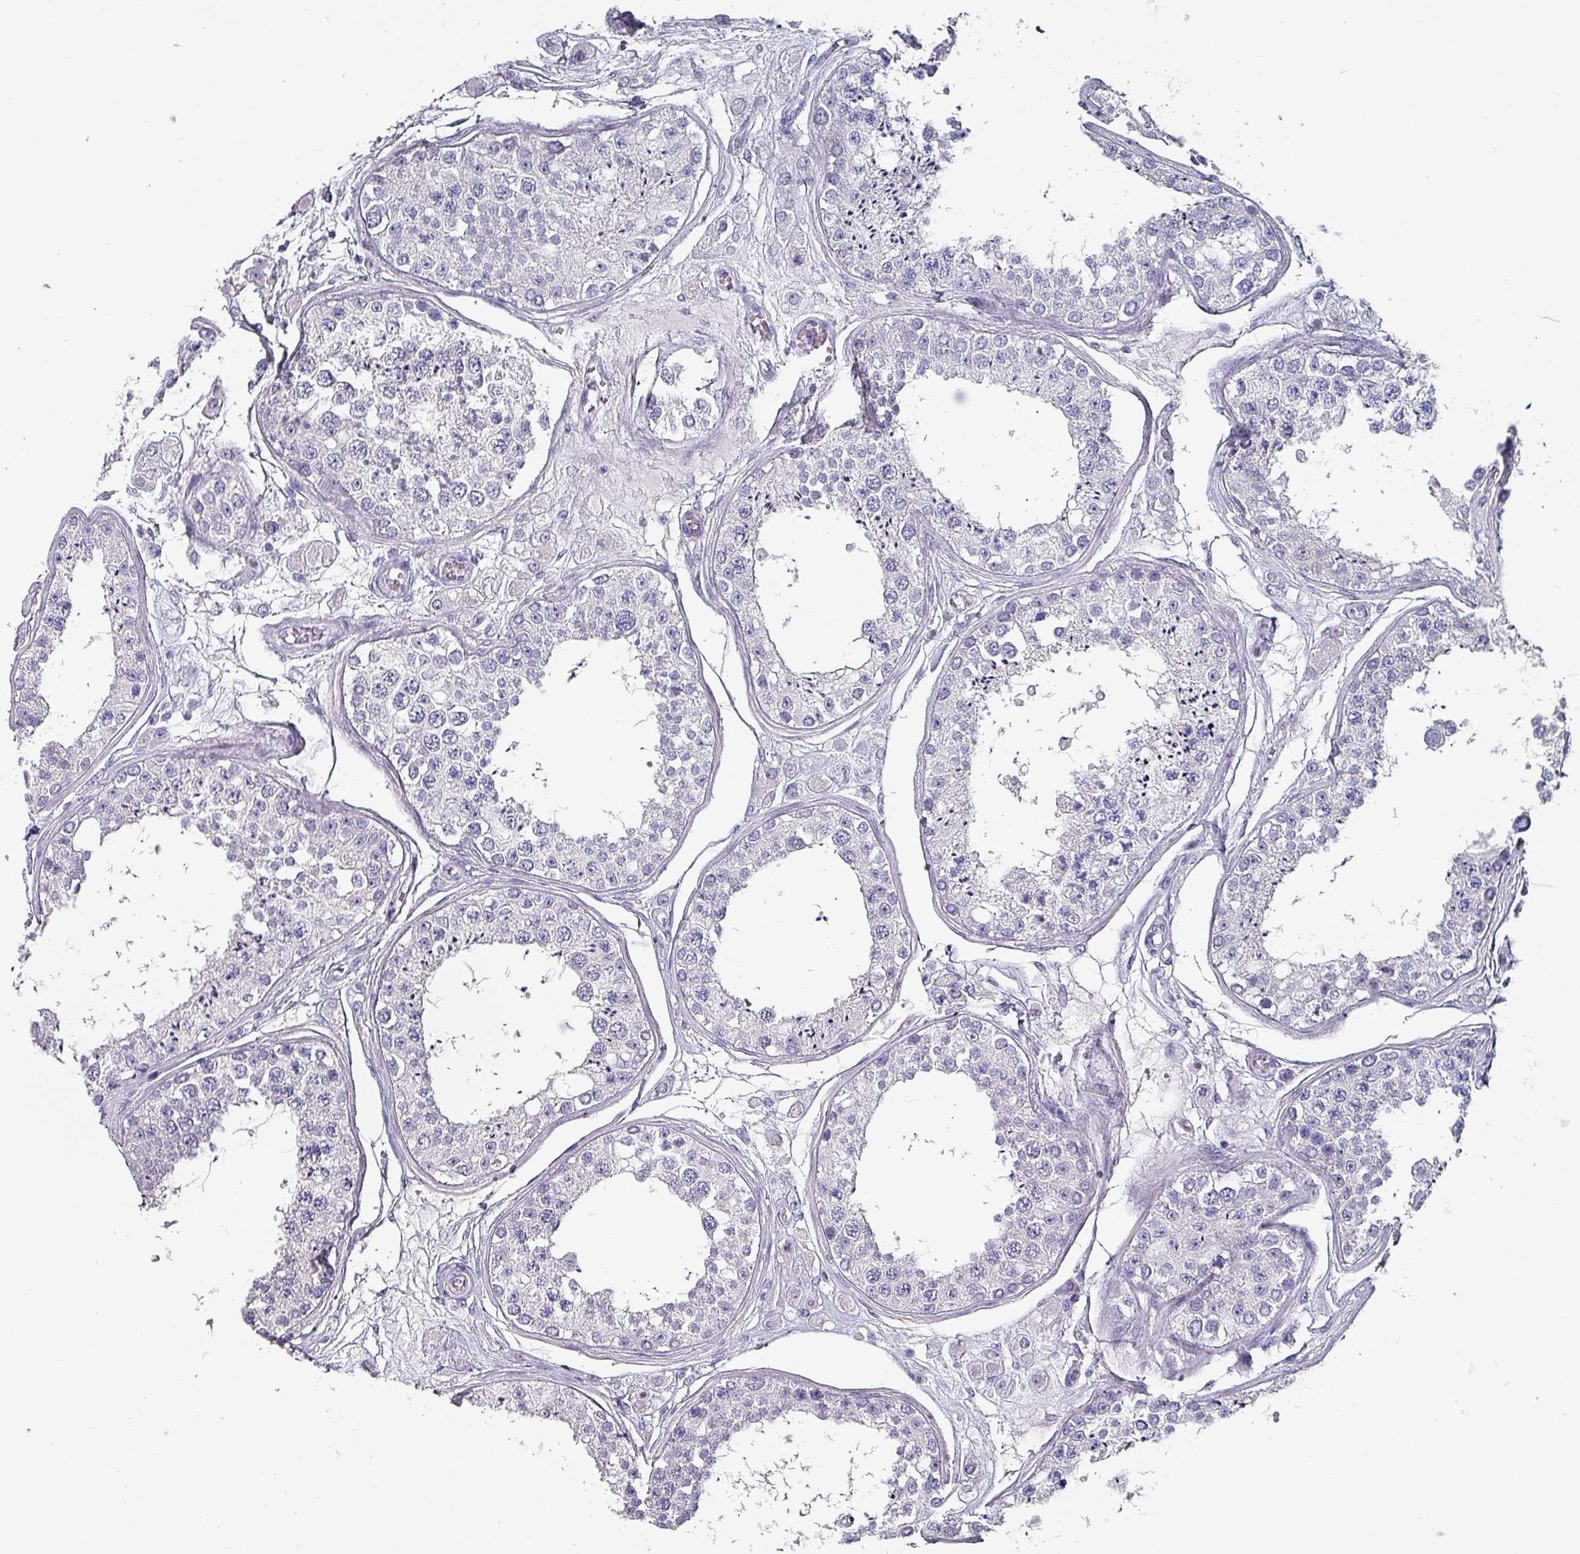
{"staining": {"intensity": "negative", "quantity": "none", "location": "none"}, "tissue": "testis", "cell_type": "Cells in seminiferous ducts", "image_type": "normal", "snomed": [{"axis": "morphology", "description": "Normal tissue, NOS"}, {"axis": "topography", "description": "Testis"}], "caption": "Protein analysis of benign testis shows no significant positivity in cells in seminiferous ducts. (DAB (3,3'-diaminobenzidine) immunohistochemistry, high magnification).", "gene": "INS", "patient": {"sex": "male", "age": 25}}